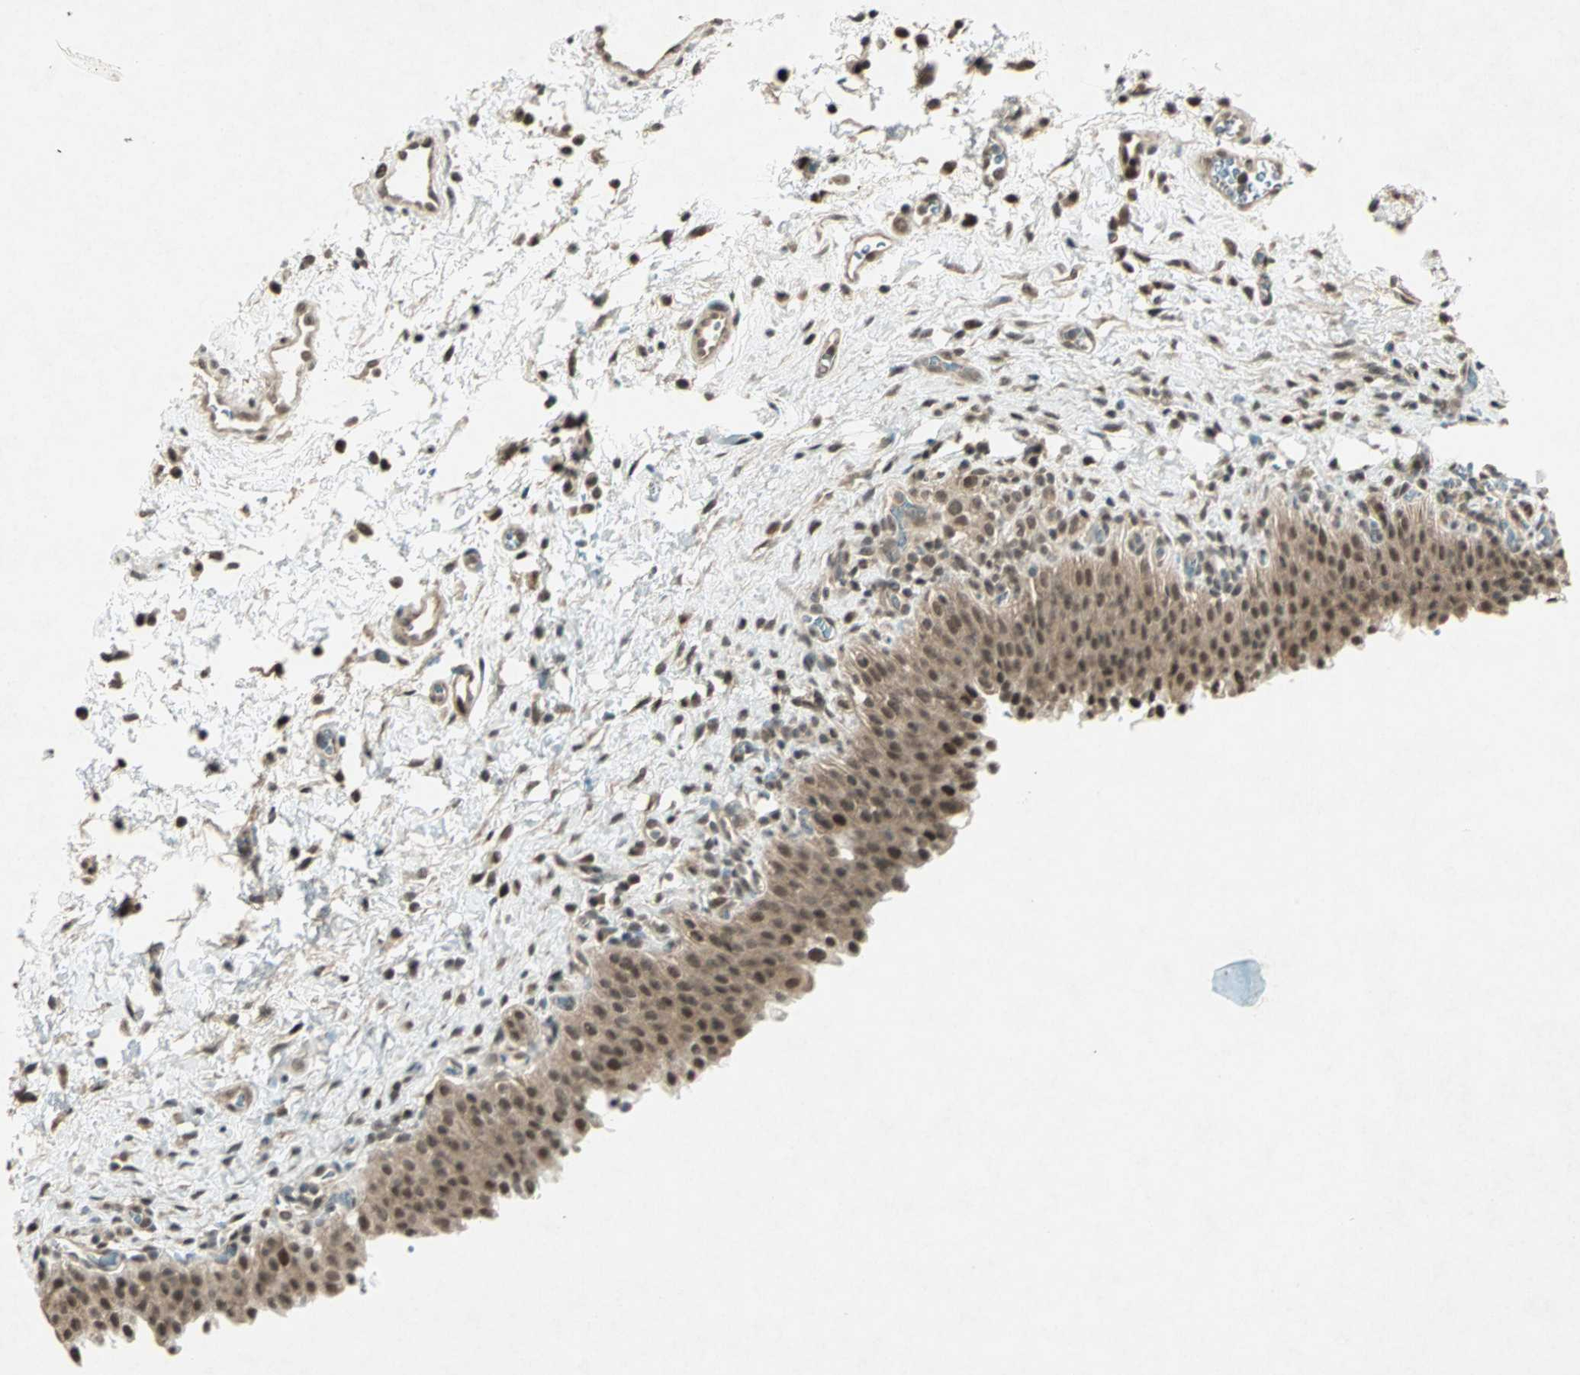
{"staining": {"intensity": "moderate", "quantity": ">75%", "location": "cytoplasmic/membranous,nuclear"}, "tissue": "urinary bladder", "cell_type": "Urothelial cells", "image_type": "normal", "snomed": [{"axis": "morphology", "description": "Normal tissue, NOS"}, {"axis": "topography", "description": "Urinary bladder"}], "caption": "Urinary bladder stained for a protein (brown) exhibits moderate cytoplasmic/membranous,nuclear positive staining in about >75% of urothelial cells.", "gene": "ZNF701", "patient": {"sex": "male", "age": 51}}